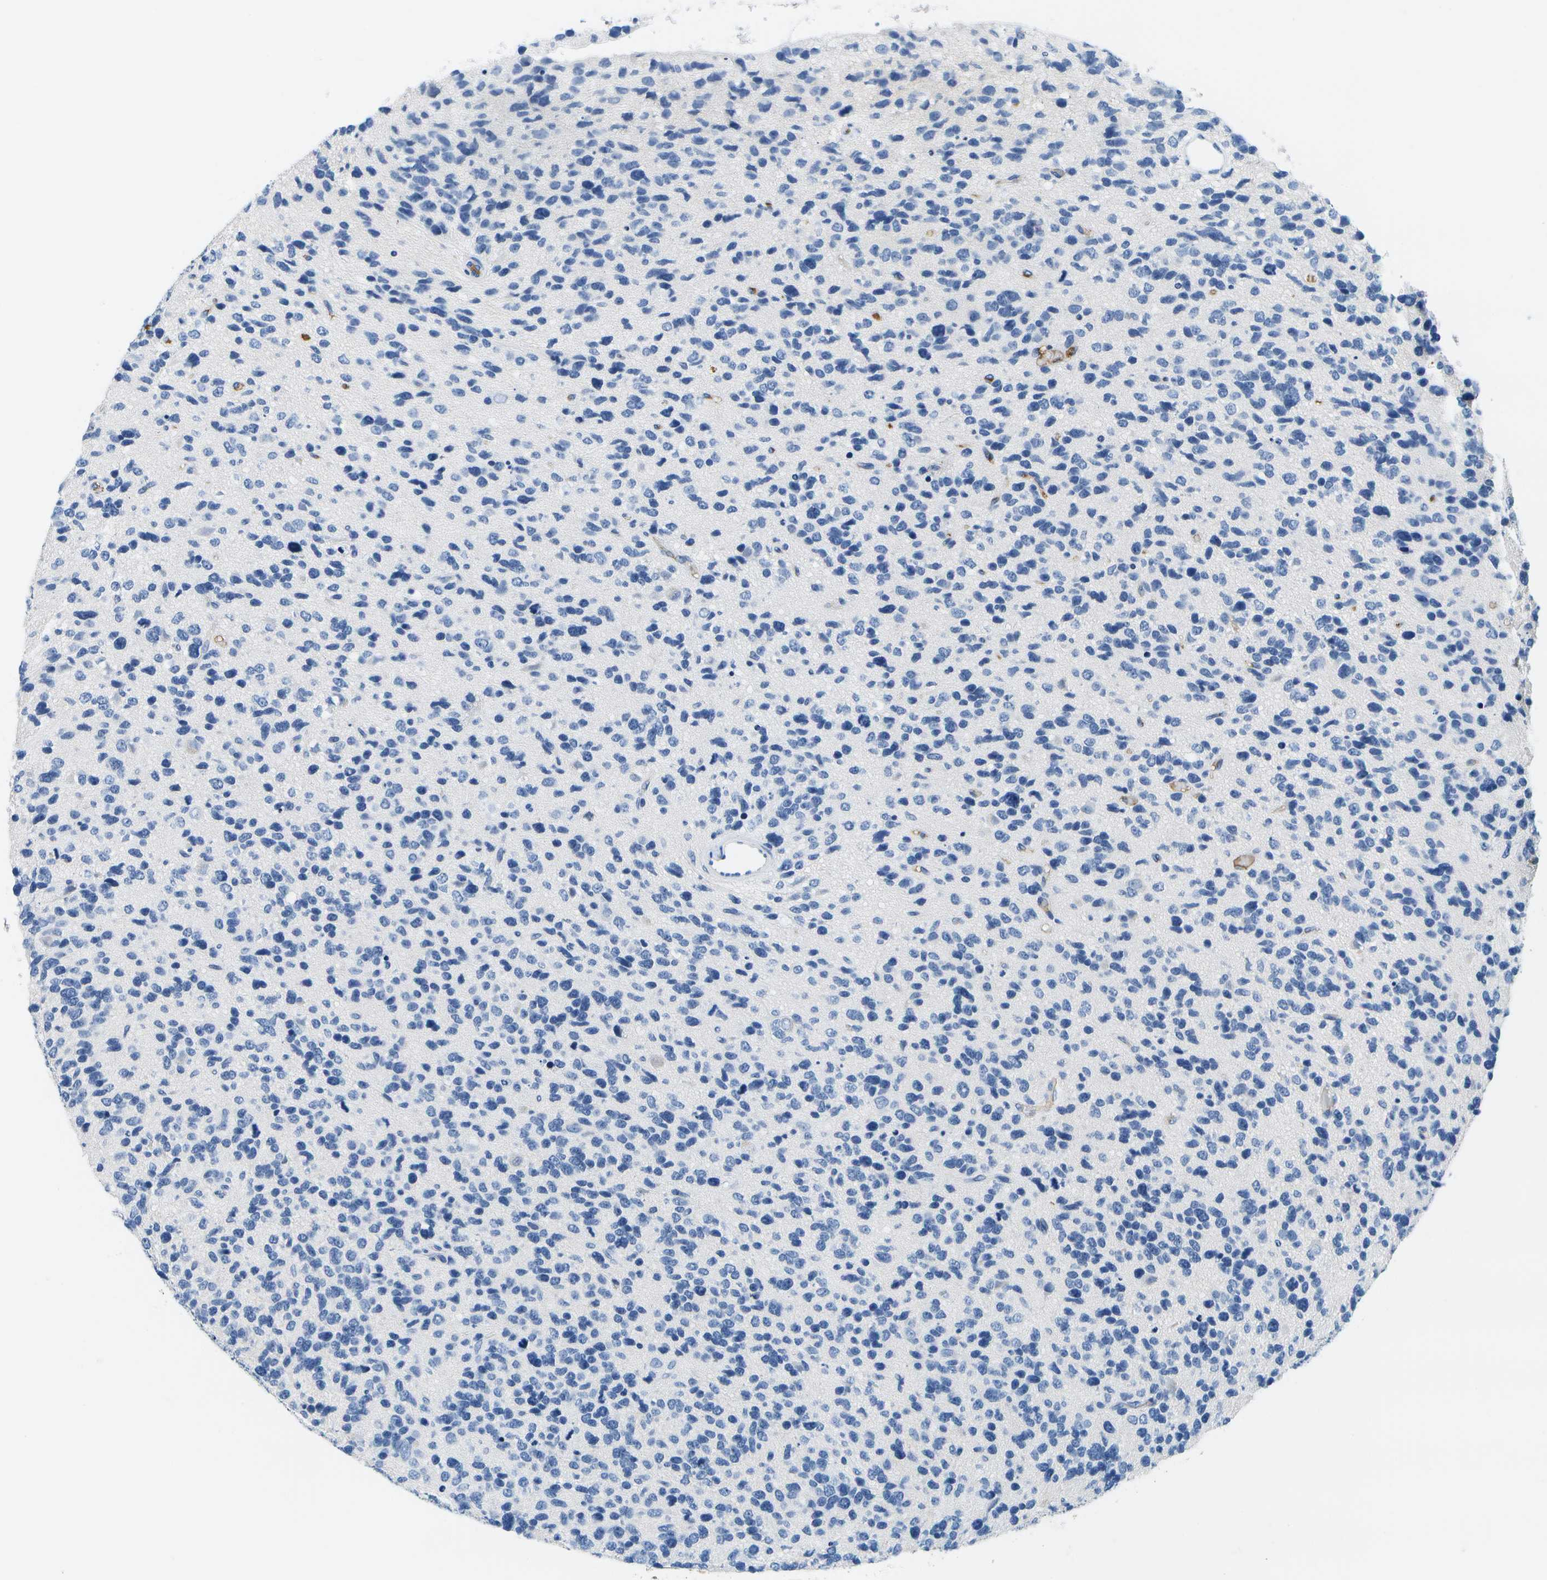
{"staining": {"intensity": "negative", "quantity": "none", "location": "none"}, "tissue": "glioma", "cell_type": "Tumor cells", "image_type": "cancer", "snomed": [{"axis": "morphology", "description": "Glioma, malignant, High grade"}, {"axis": "topography", "description": "Brain"}], "caption": "Immunohistochemistry (IHC) micrograph of neoplastic tissue: malignant glioma (high-grade) stained with DAB (3,3'-diaminobenzidine) demonstrates no significant protein positivity in tumor cells. (DAB (3,3'-diaminobenzidine) immunohistochemistry with hematoxylin counter stain).", "gene": "SERPINA1", "patient": {"sex": "female", "age": 58}}